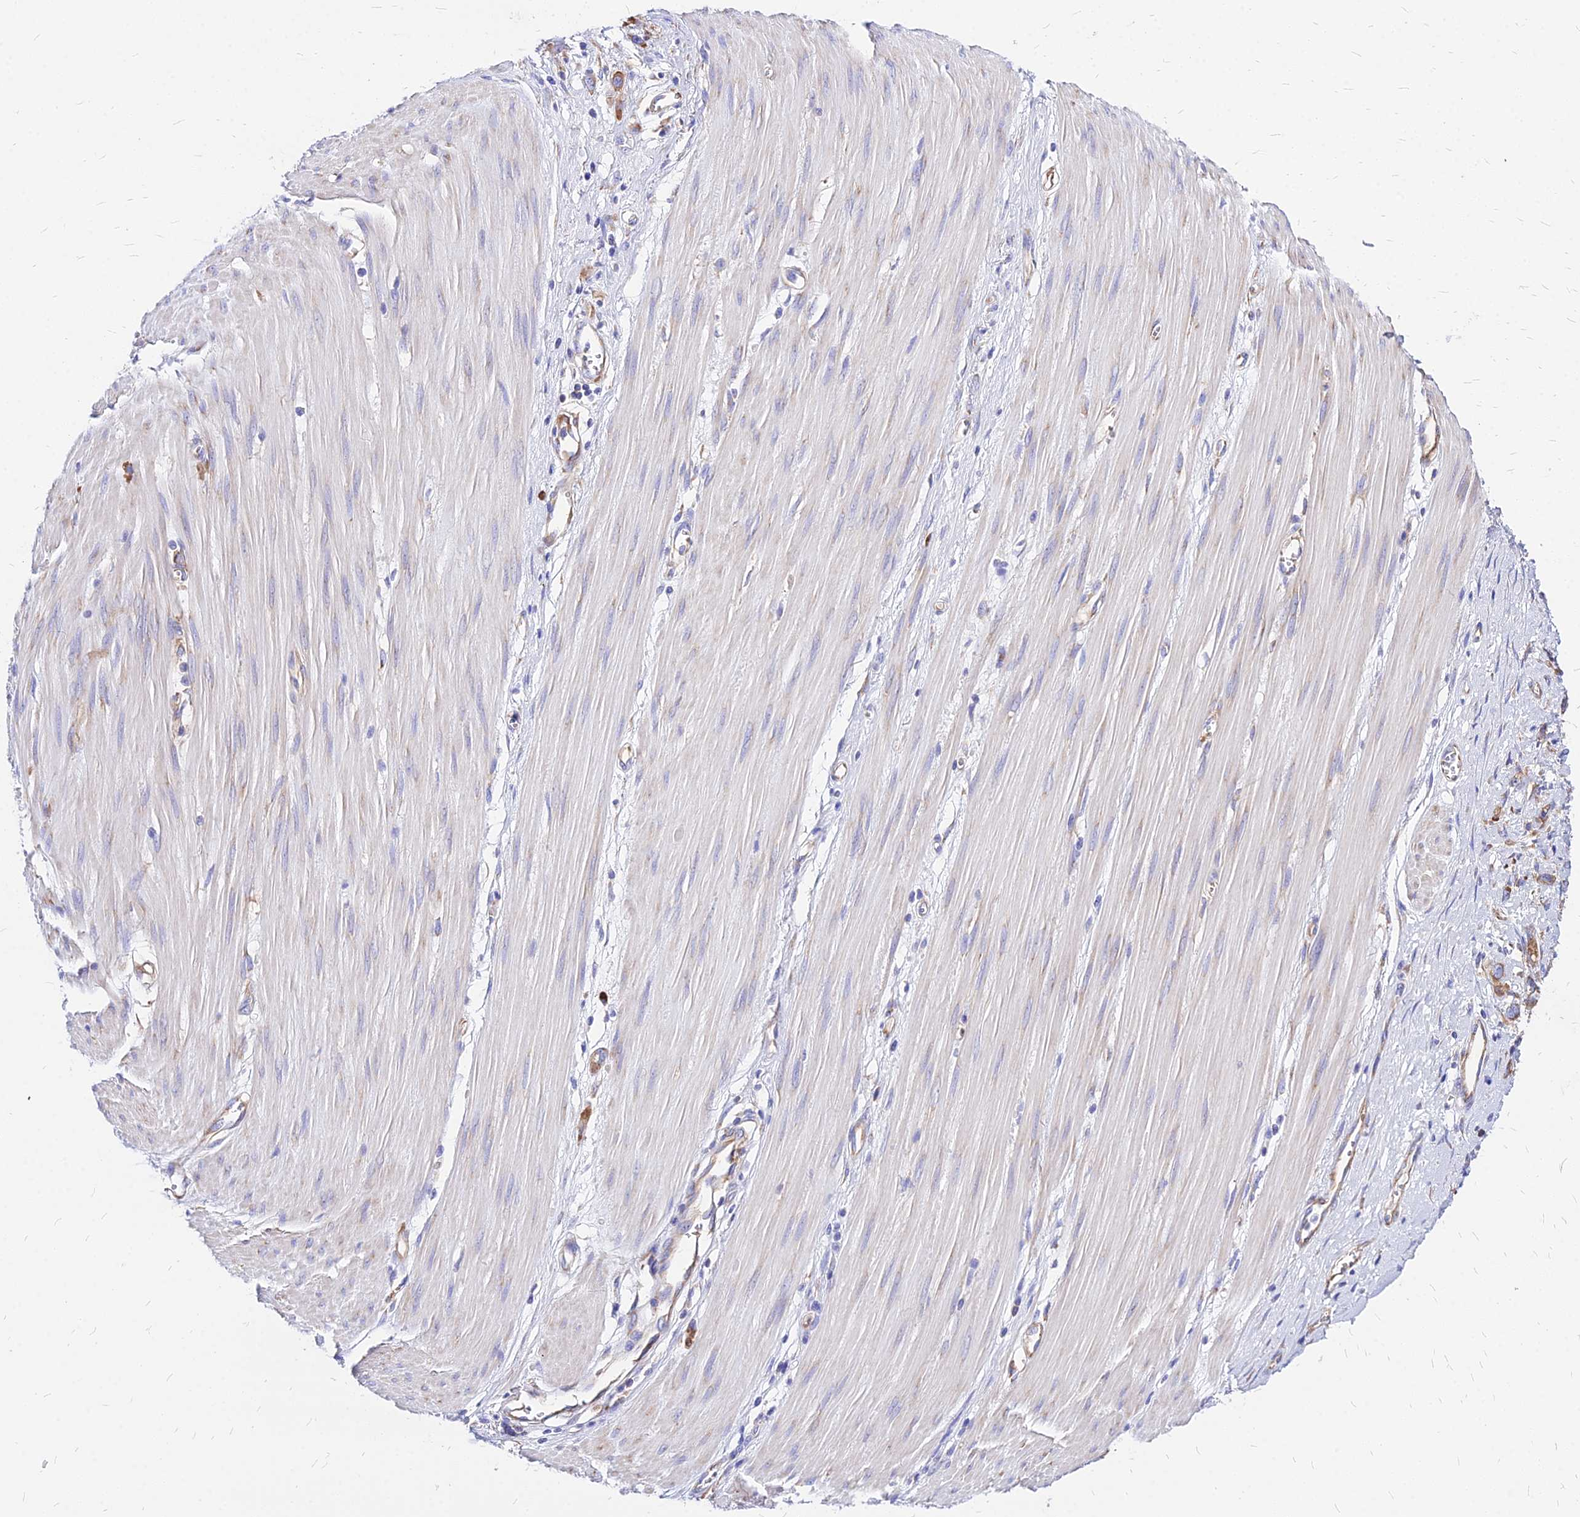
{"staining": {"intensity": "moderate", "quantity": ">75%", "location": "cytoplasmic/membranous"}, "tissue": "stomach cancer", "cell_type": "Tumor cells", "image_type": "cancer", "snomed": [{"axis": "morphology", "description": "Adenocarcinoma, NOS"}, {"axis": "topography", "description": "Stomach"}], "caption": "This histopathology image shows immunohistochemistry staining of stomach cancer, with medium moderate cytoplasmic/membranous positivity in about >75% of tumor cells.", "gene": "RPL19", "patient": {"sex": "female", "age": 76}}